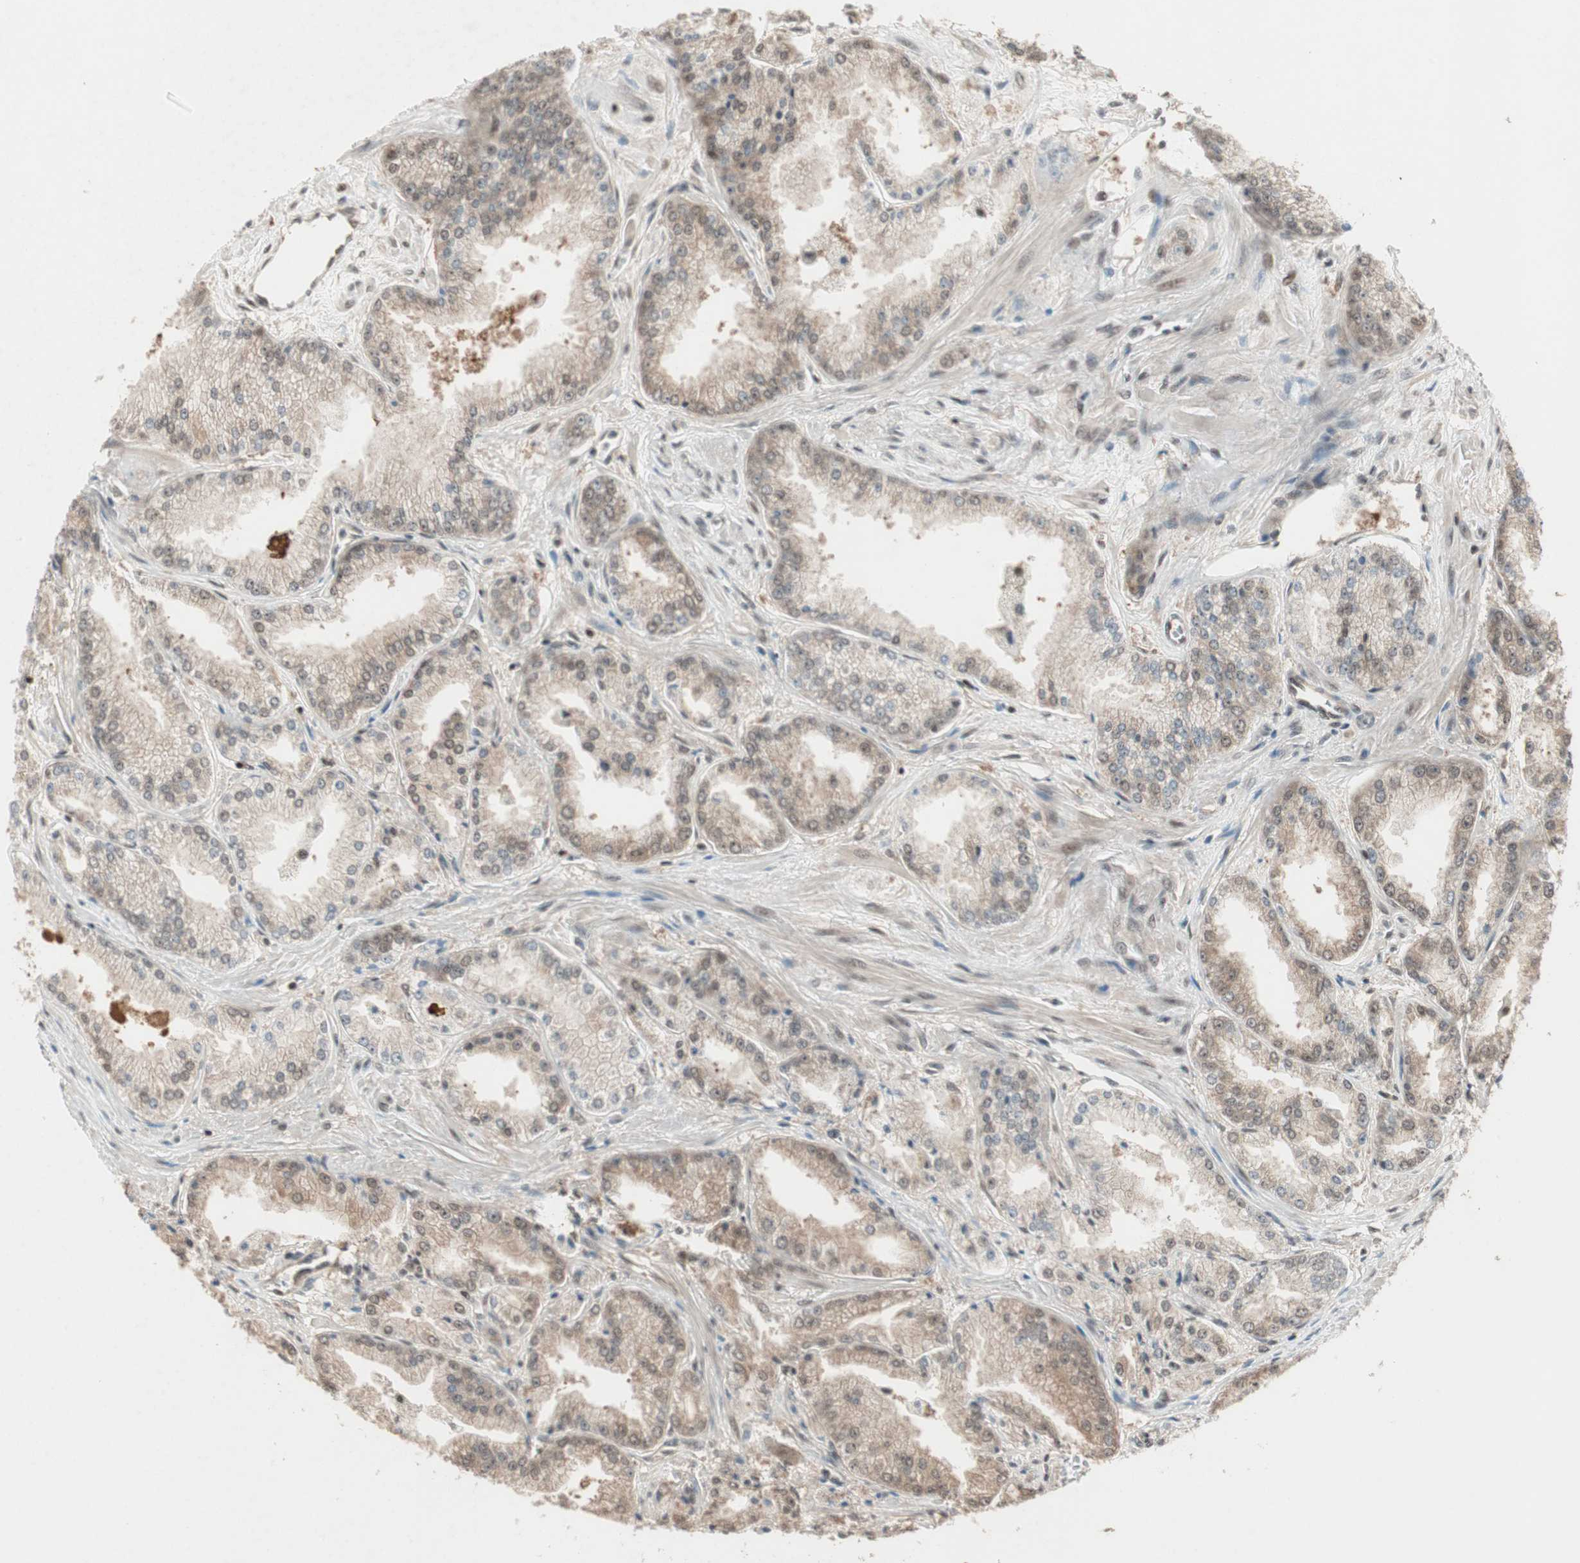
{"staining": {"intensity": "weak", "quantity": ">75%", "location": "cytoplasmic/membranous"}, "tissue": "prostate cancer", "cell_type": "Tumor cells", "image_type": "cancer", "snomed": [{"axis": "morphology", "description": "Adenocarcinoma, High grade"}, {"axis": "topography", "description": "Prostate"}], "caption": "Immunohistochemistry (DAB (3,3'-diaminobenzidine)) staining of adenocarcinoma (high-grade) (prostate) shows weak cytoplasmic/membranous protein positivity in approximately >75% of tumor cells. (Stains: DAB in brown, nuclei in blue, Microscopy: brightfield microscopy at high magnification).", "gene": "ZNF701", "patient": {"sex": "male", "age": 61}}